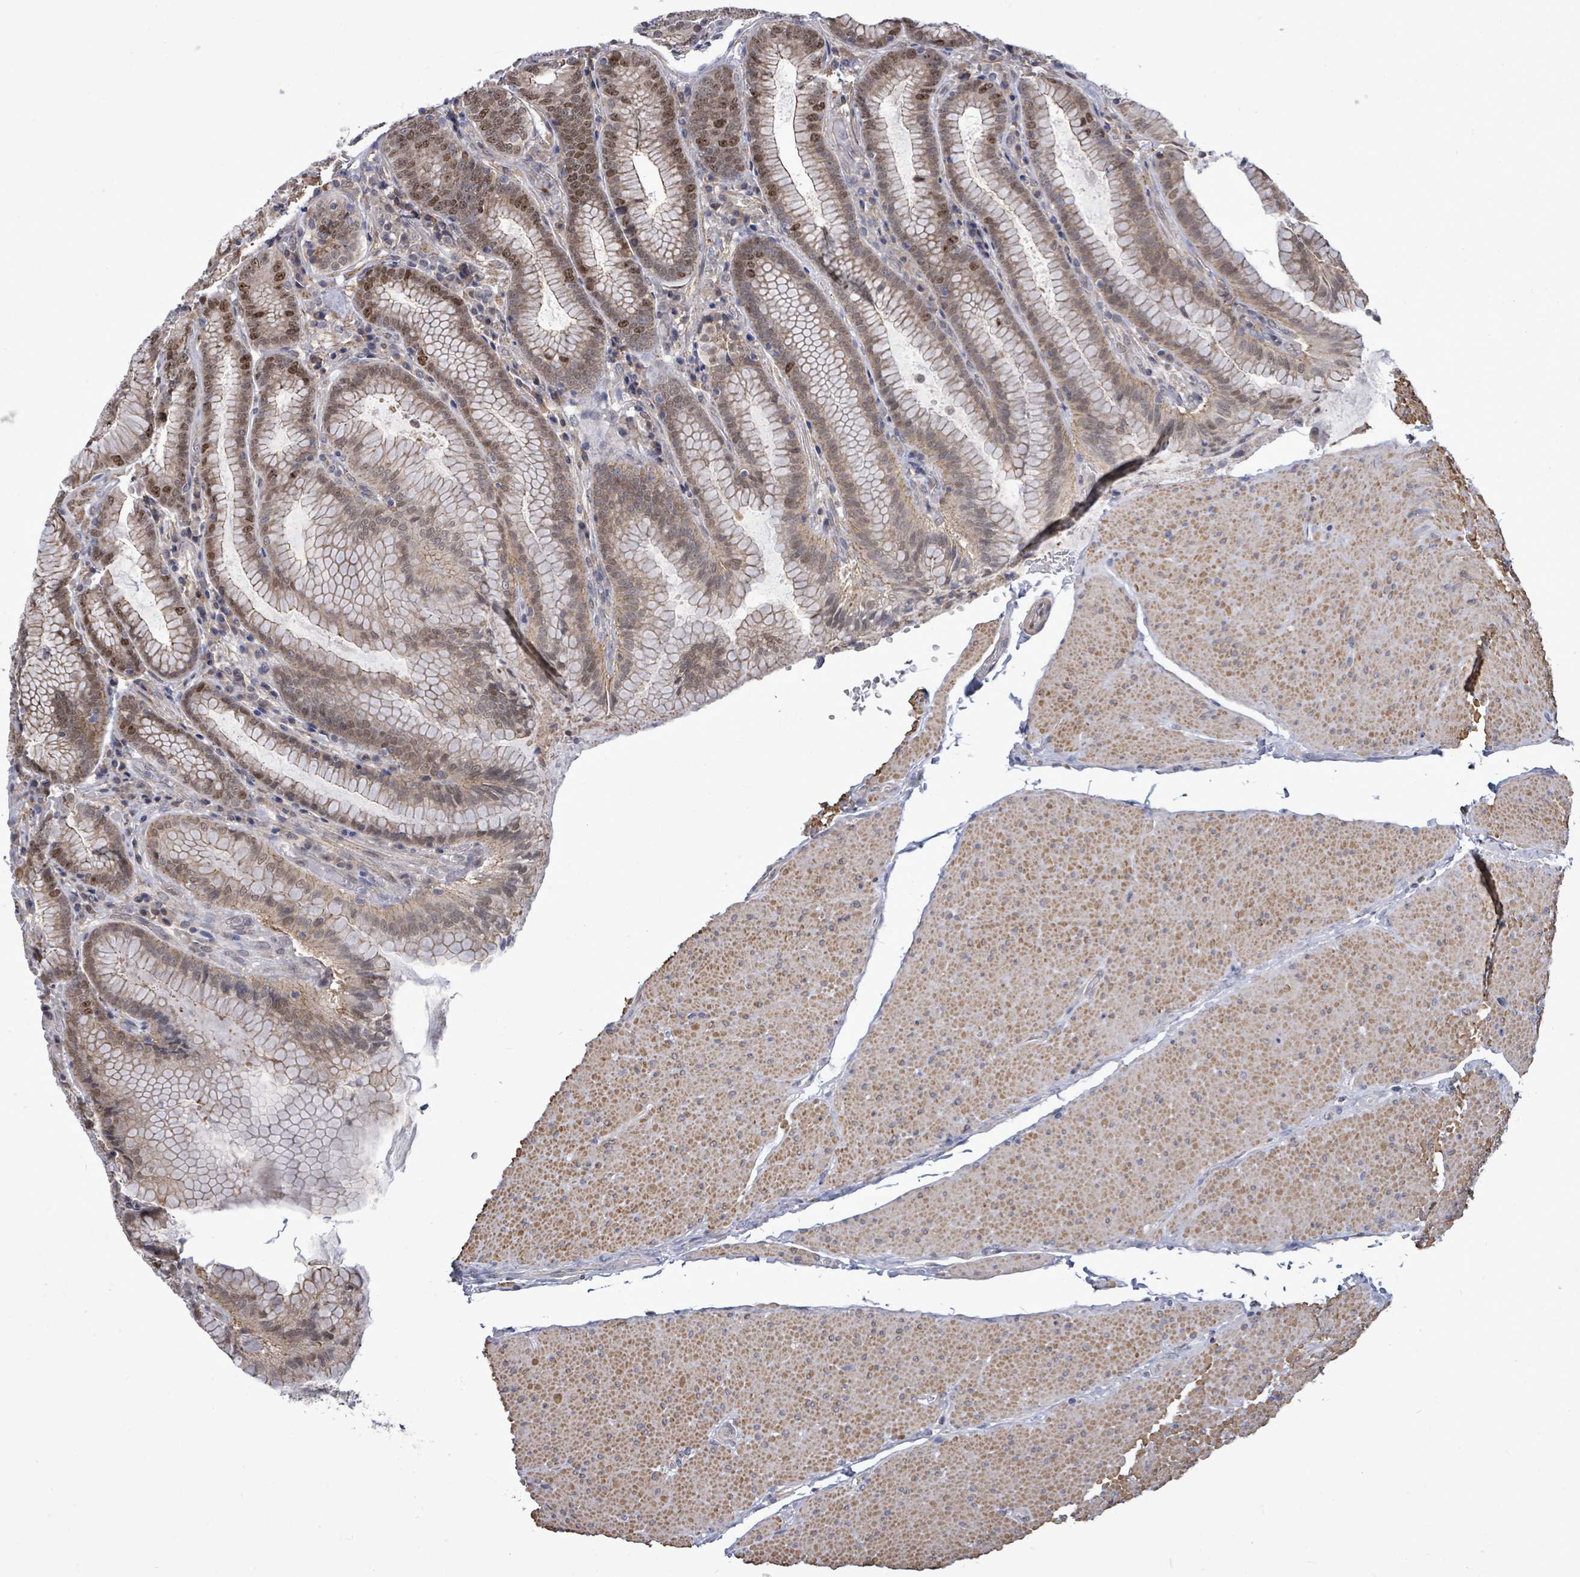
{"staining": {"intensity": "strong", "quantity": "25%-75%", "location": "nuclear"}, "tissue": "stomach", "cell_type": "Glandular cells", "image_type": "normal", "snomed": [{"axis": "morphology", "description": "Normal tissue, NOS"}, {"axis": "topography", "description": "Stomach, upper"}, {"axis": "topography", "description": "Stomach, lower"}], "caption": "Brown immunohistochemical staining in normal stomach demonstrates strong nuclear expression in about 25%-75% of glandular cells. Nuclei are stained in blue.", "gene": "PAPSS1", "patient": {"sex": "female", "age": 76}}